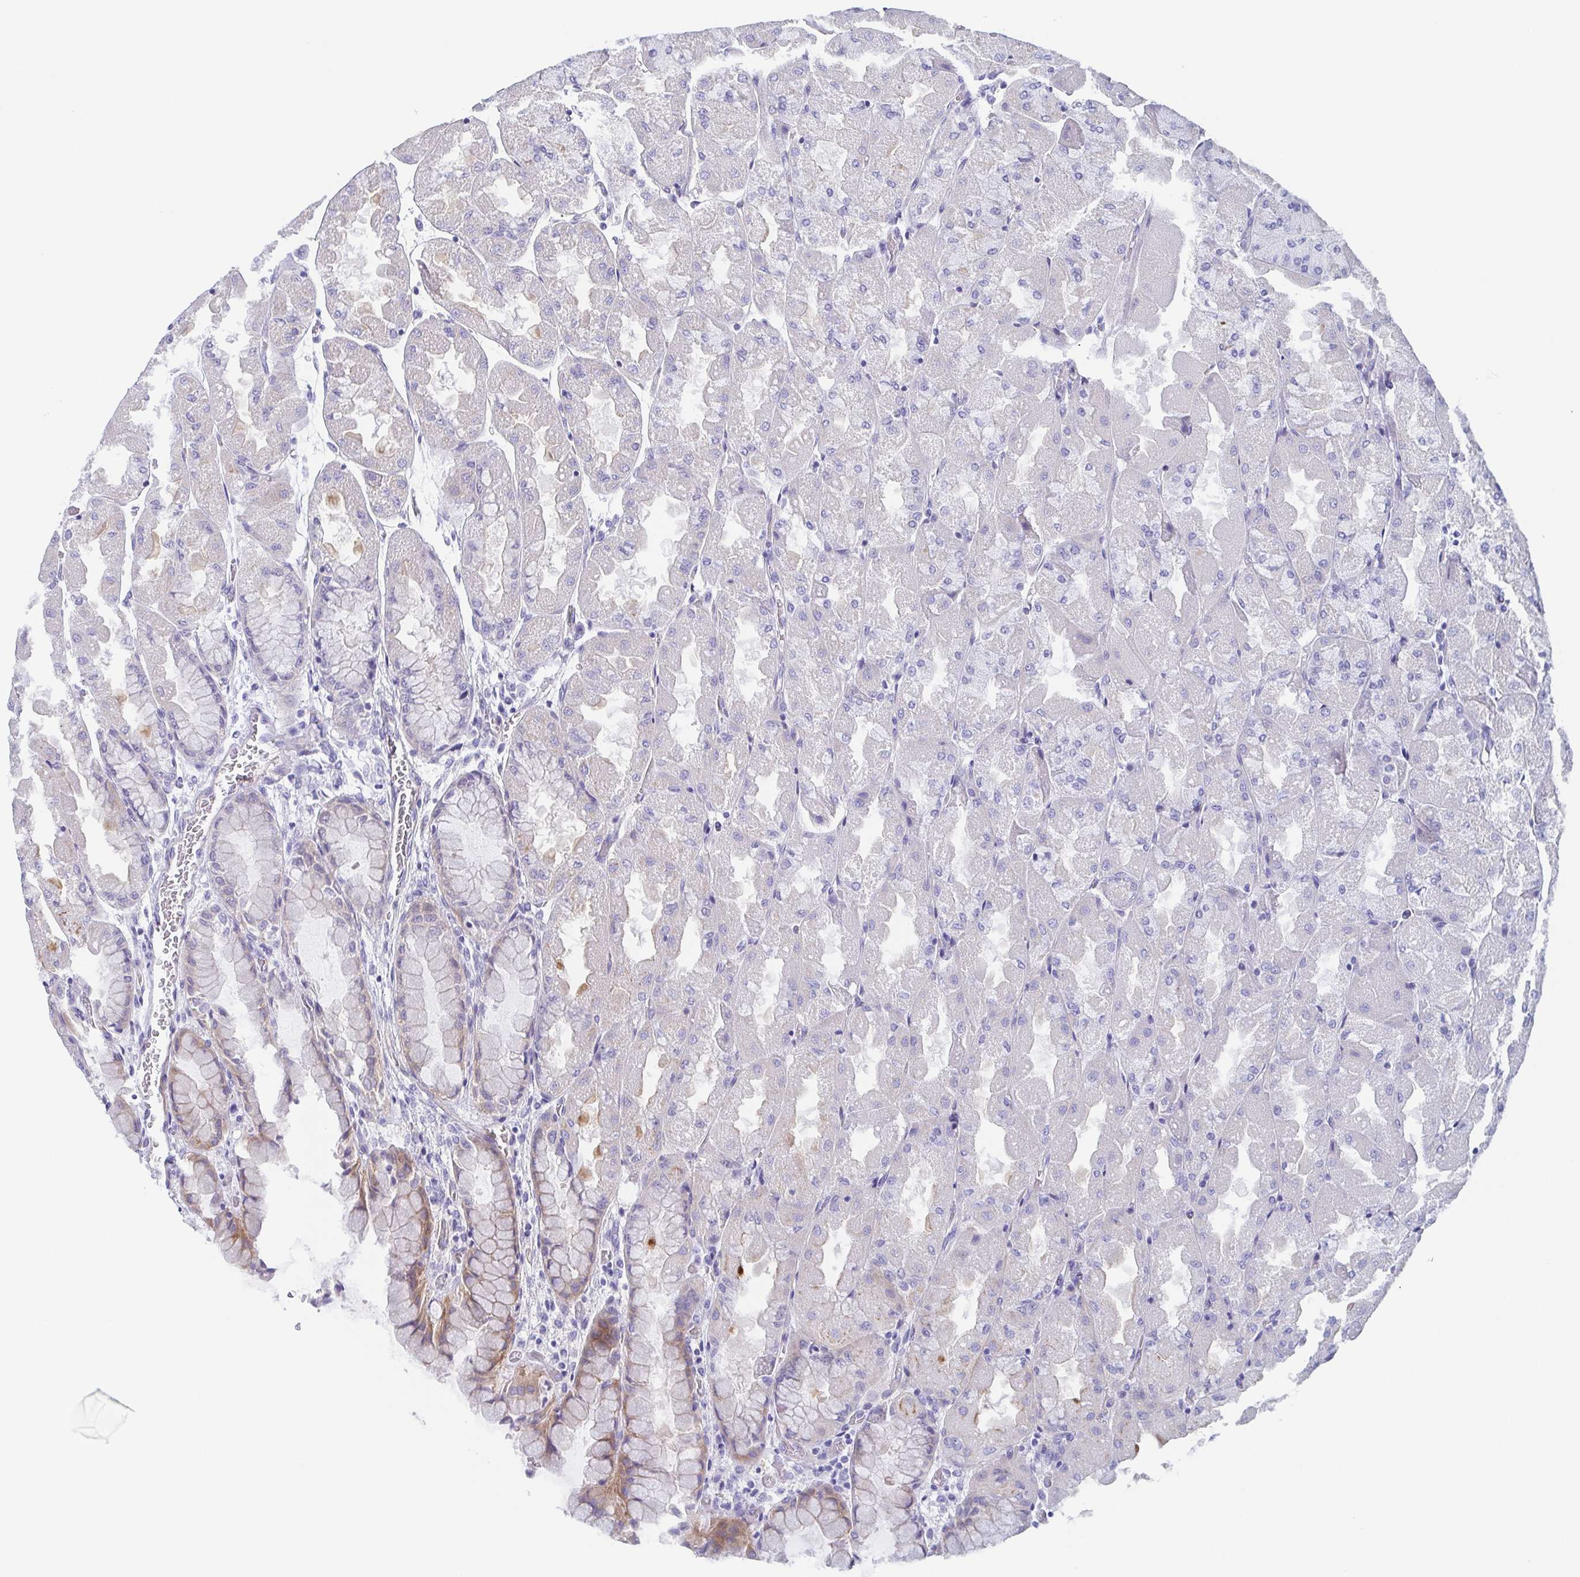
{"staining": {"intensity": "weak", "quantity": "25%-75%", "location": "cytoplasmic/membranous"}, "tissue": "stomach", "cell_type": "Glandular cells", "image_type": "normal", "snomed": [{"axis": "morphology", "description": "Normal tissue, NOS"}, {"axis": "topography", "description": "Stomach"}], "caption": "The image shows immunohistochemical staining of normal stomach. There is weak cytoplasmic/membranous staining is seen in approximately 25%-75% of glandular cells. The staining was performed using DAB to visualize the protein expression in brown, while the nuclei were stained in blue with hematoxylin (Magnification: 20x).", "gene": "DYNC1I1", "patient": {"sex": "female", "age": 61}}